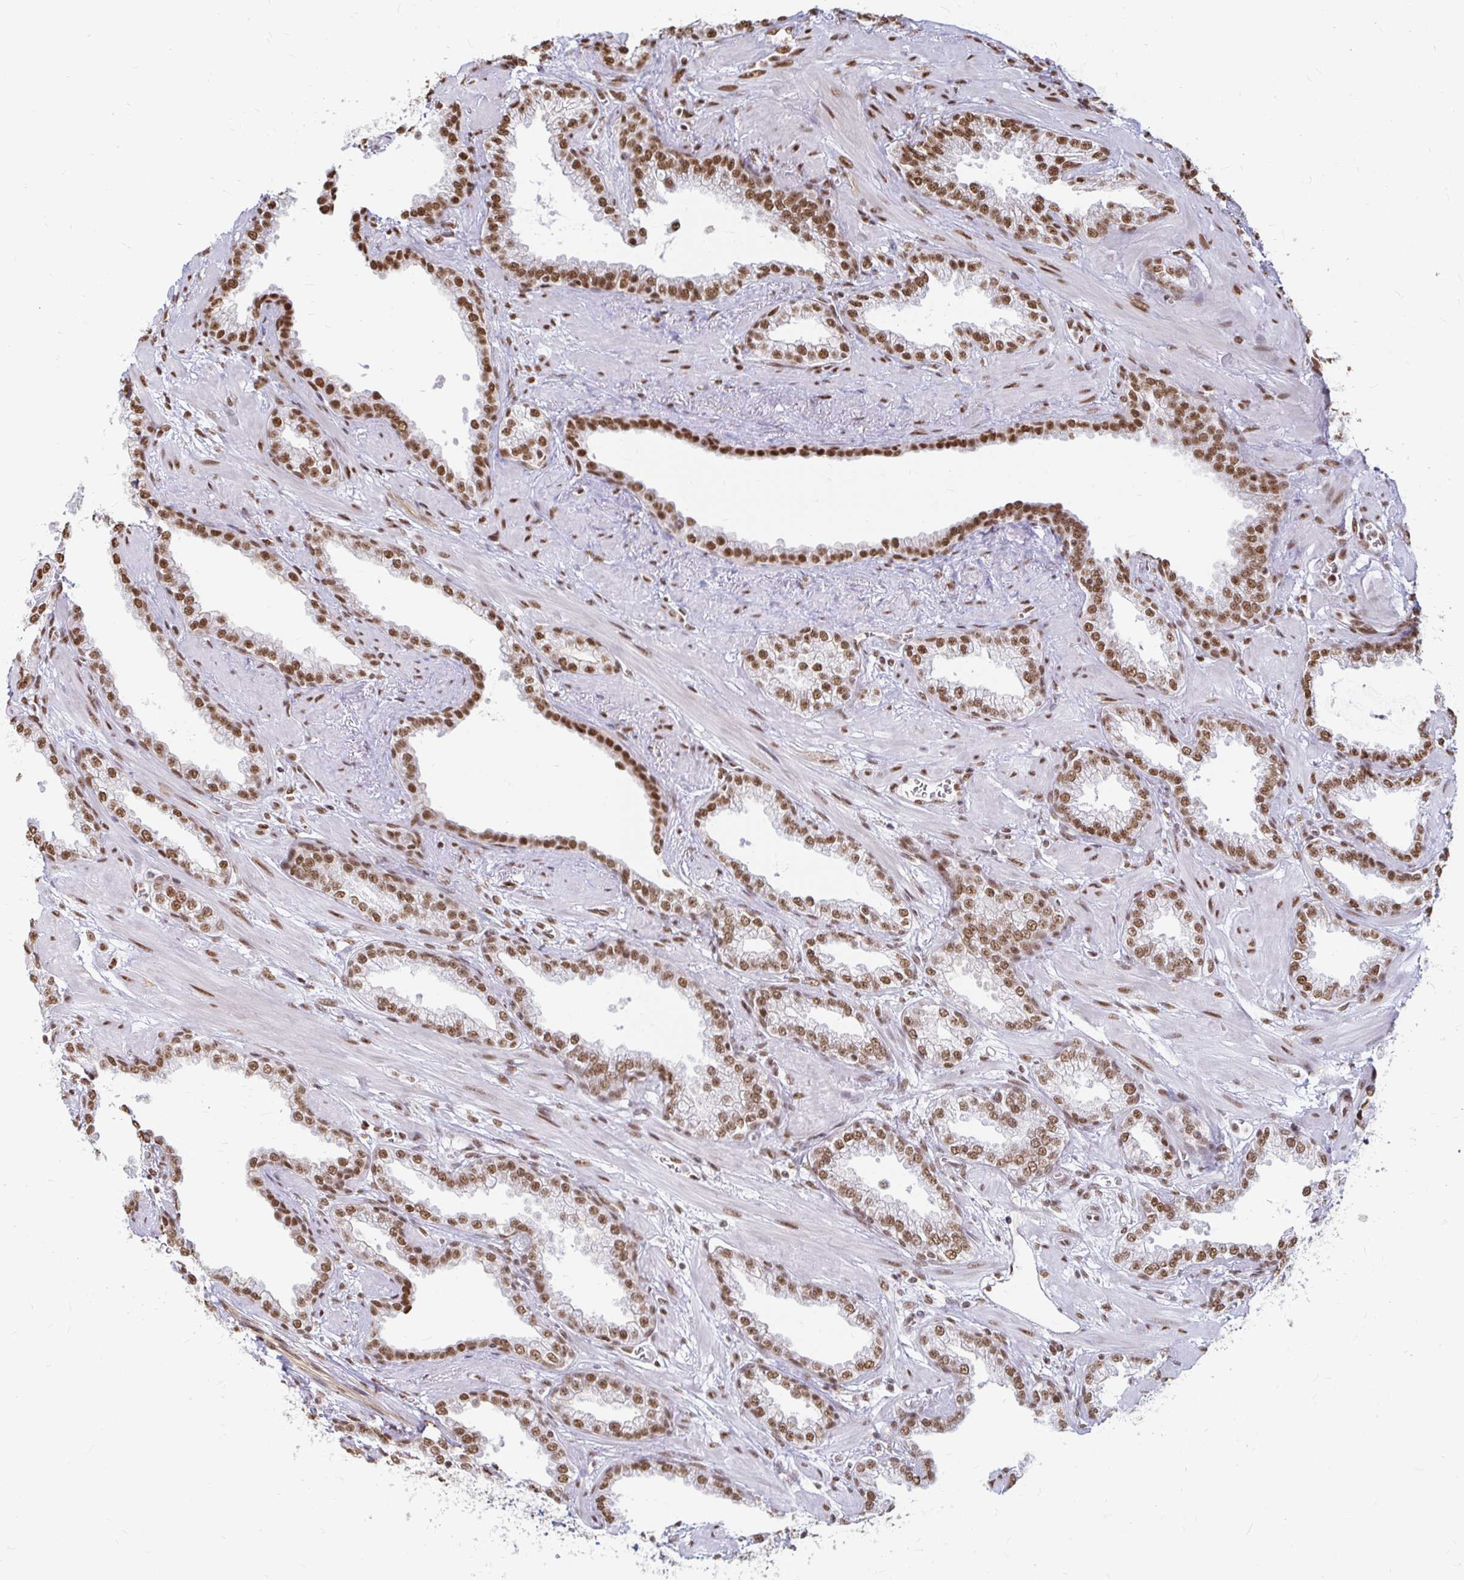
{"staining": {"intensity": "moderate", "quantity": ">75%", "location": "nuclear"}, "tissue": "prostate cancer", "cell_type": "Tumor cells", "image_type": "cancer", "snomed": [{"axis": "morphology", "description": "Adenocarcinoma, High grade"}, {"axis": "topography", "description": "Prostate"}], "caption": "Tumor cells demonstrate moderate nuclear positivity in about >75% of cells in prostate cancer (adenocarcinoma (high-grade)).", "gene": "HNRNPU", "patient": {"sex": "male", "age": 60}}